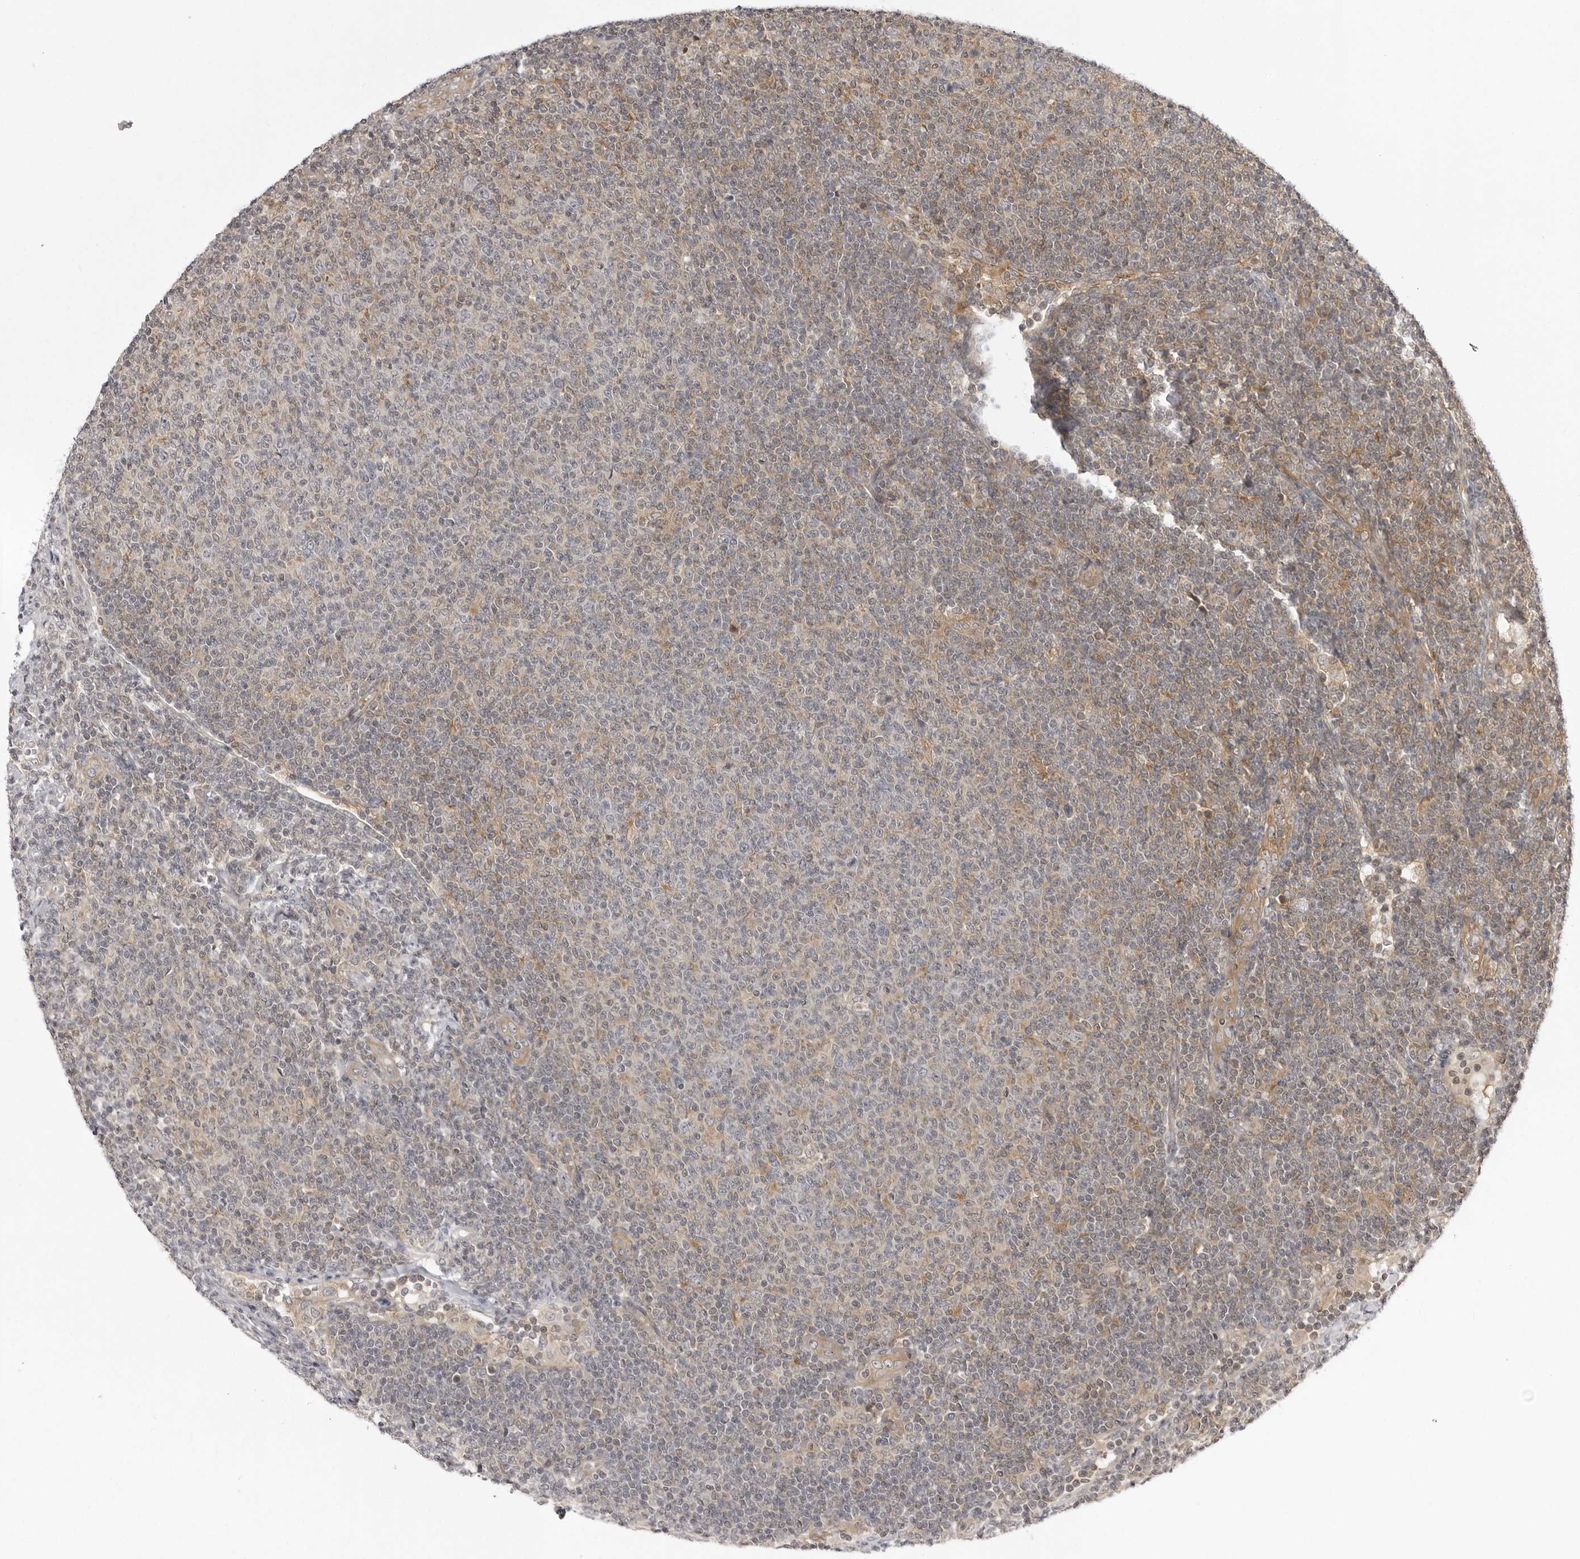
{"staining": {"intensity": "negative", "quantity": "none", "location": "none"}, "tissue": "lymphoma", "cell_type": "Tumor cells", "image_type": "cancer", "snomed": [{"axis": "morphology", "description": "Malignant lymphoma, non-Hodgkin's type, Low grade"}, {"axis": "topography", "description": "Lymph node"}], "caption": "The image displays no significant staining in tumor cells of low-grade malignant lymphoma, non-Hodgkin's type. (Immunohistochemistry, brightfield microscopy, high magnification).", "gene": "USP43", "patient": {"sex": "male", "age": 66}}